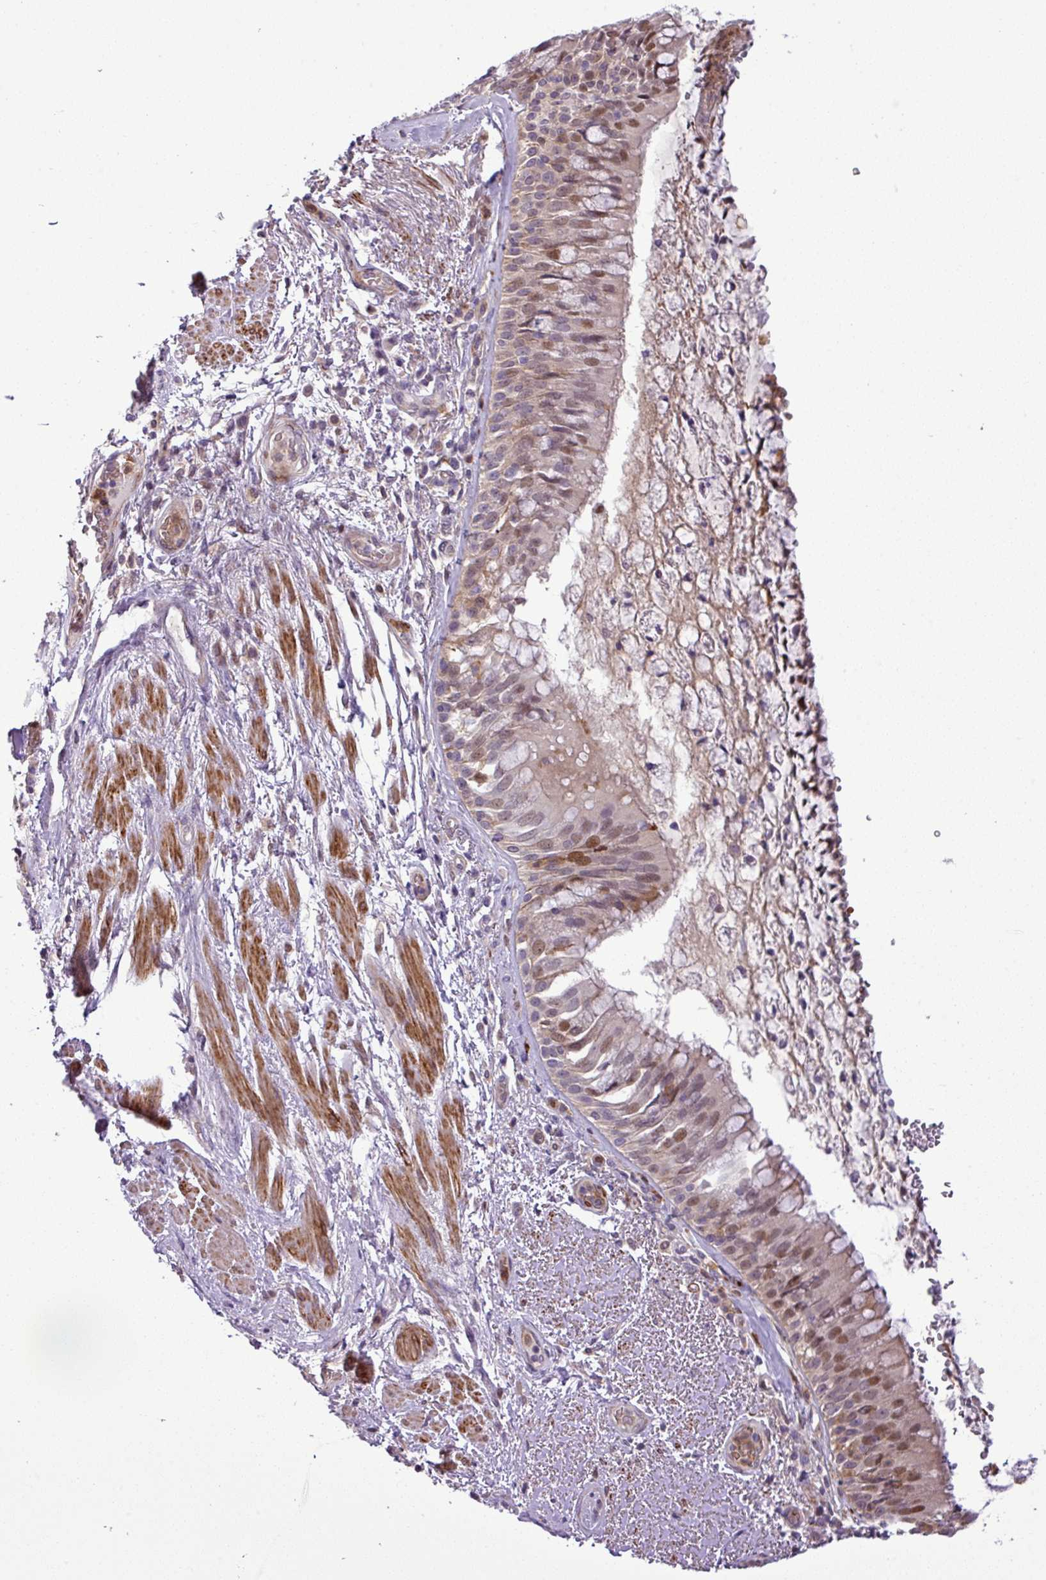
{"staining": {"intensity": "moderate", "quantity": "25%-75%", "location": "nuclear"}, "tissue": "bronchus", "cell_type": "Respiratory epithelial cells", "image_type": "normal", "snomed": [{"axis": "morphology", "description": "Normal tissue, NOS"}, {"axis": "topography", "description": "Cartilage tissue"}, {"axis": "topography", "description": "Bronchus"}], "caption": "Protein expression analysis of benign bronchus demonstrates moderate nuclear staining in approximately 25%-75% of respiratory epithelial cells.", "gene": "NBEAL2", "patient": {"sex": "male", "age": 63}}